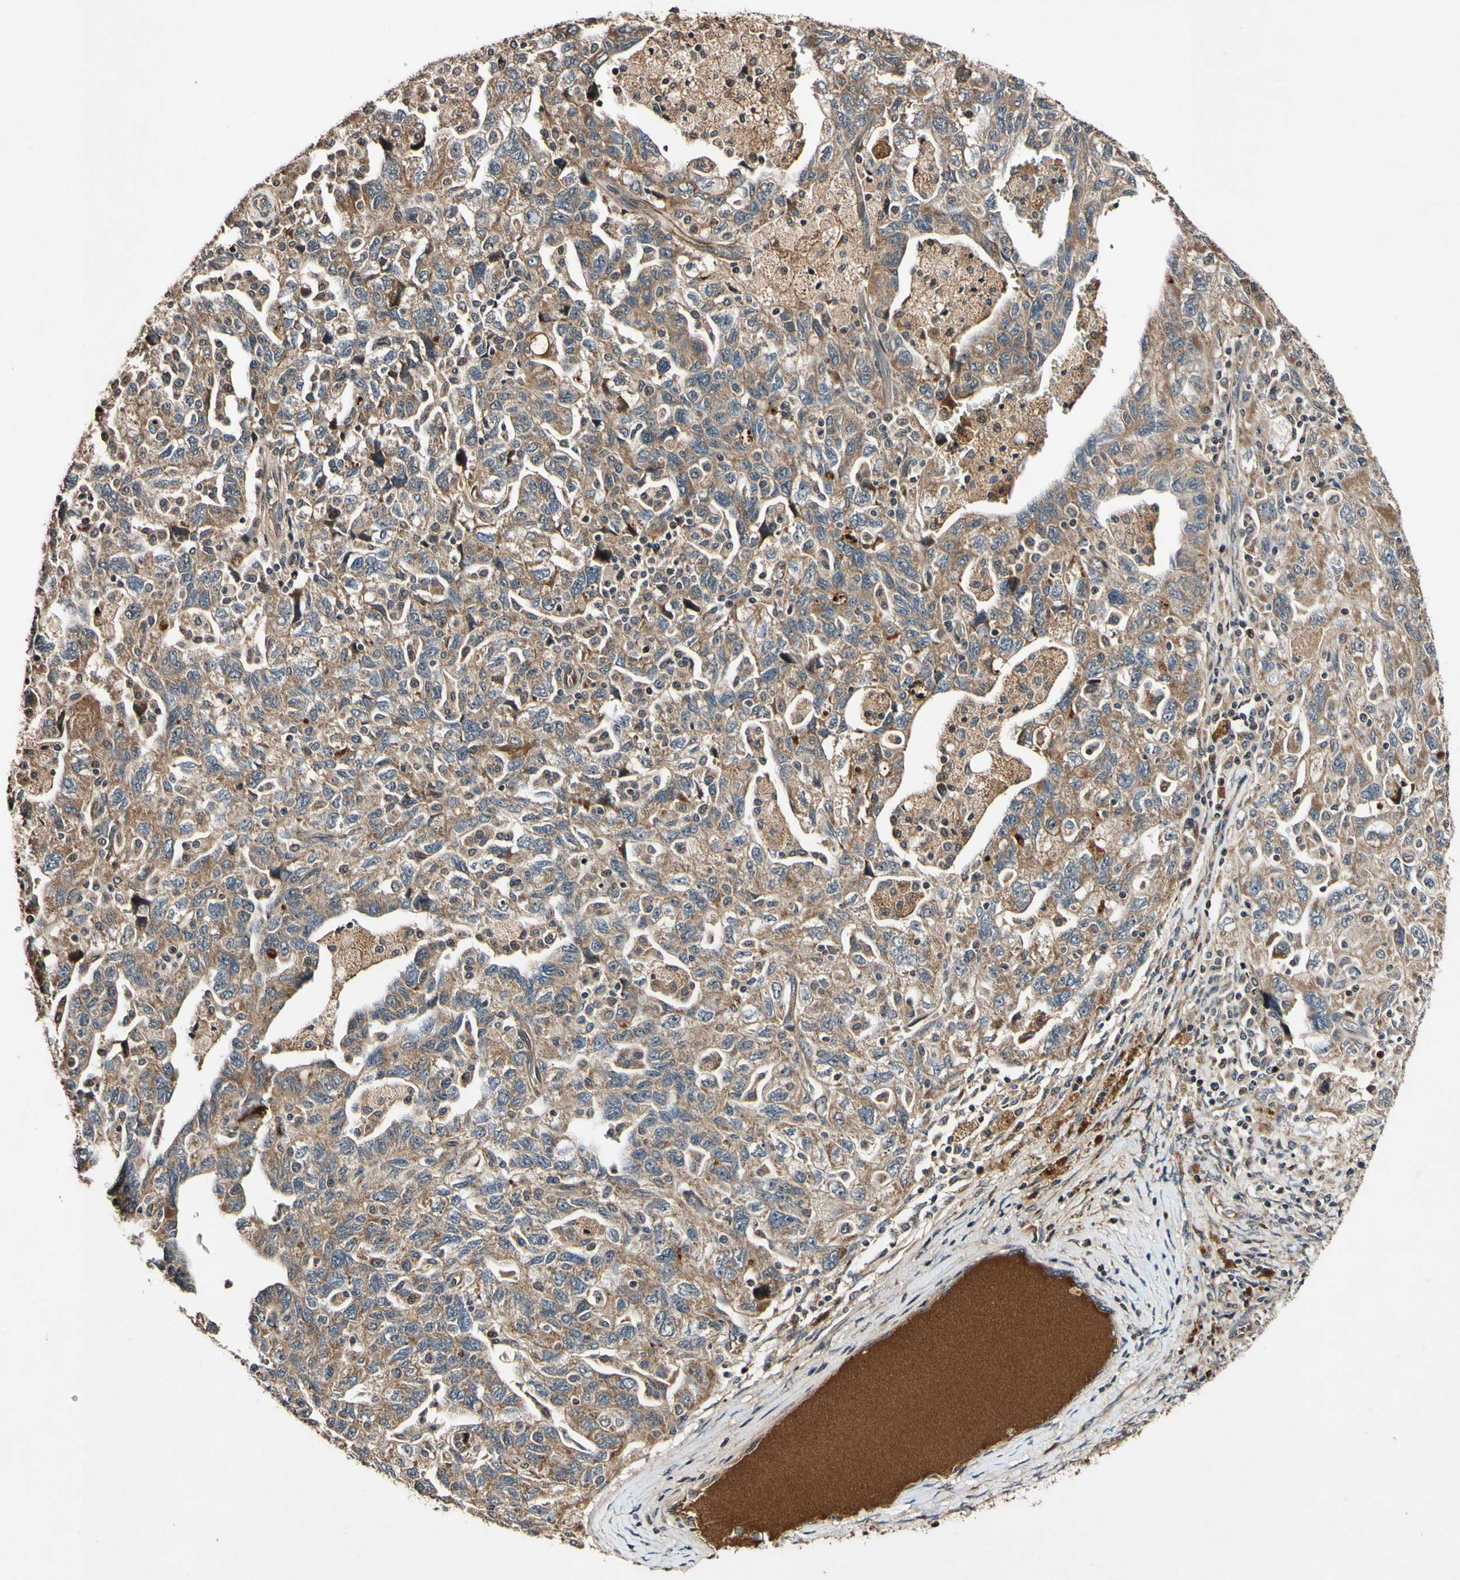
{"staining": {"intensity": "moderate", "quantity": ">75%", "location": "cytoplasmic/membranous"}, "tissue": "ovarian cancer", "cell_type": "Tumor cells", "image_type": "cancer", "snomed": [{"axis": "morphology", "description": "Carcinoma, NOS"}, {"axis": "morphology", "description": "Cystadenocarcinoma, serous, NOS"}, {"axis": "topography", "description": "Ovary"}], "caption": "IHC (DAB) staining of ovarian cancer (serous cystadenocarcinoma) exhibits moderate cytoplasmic/membranous protein expression in approximately >75% of tumor cells.", "gene": "PLAT", "patient": {"sex": "female", "age": 69}}